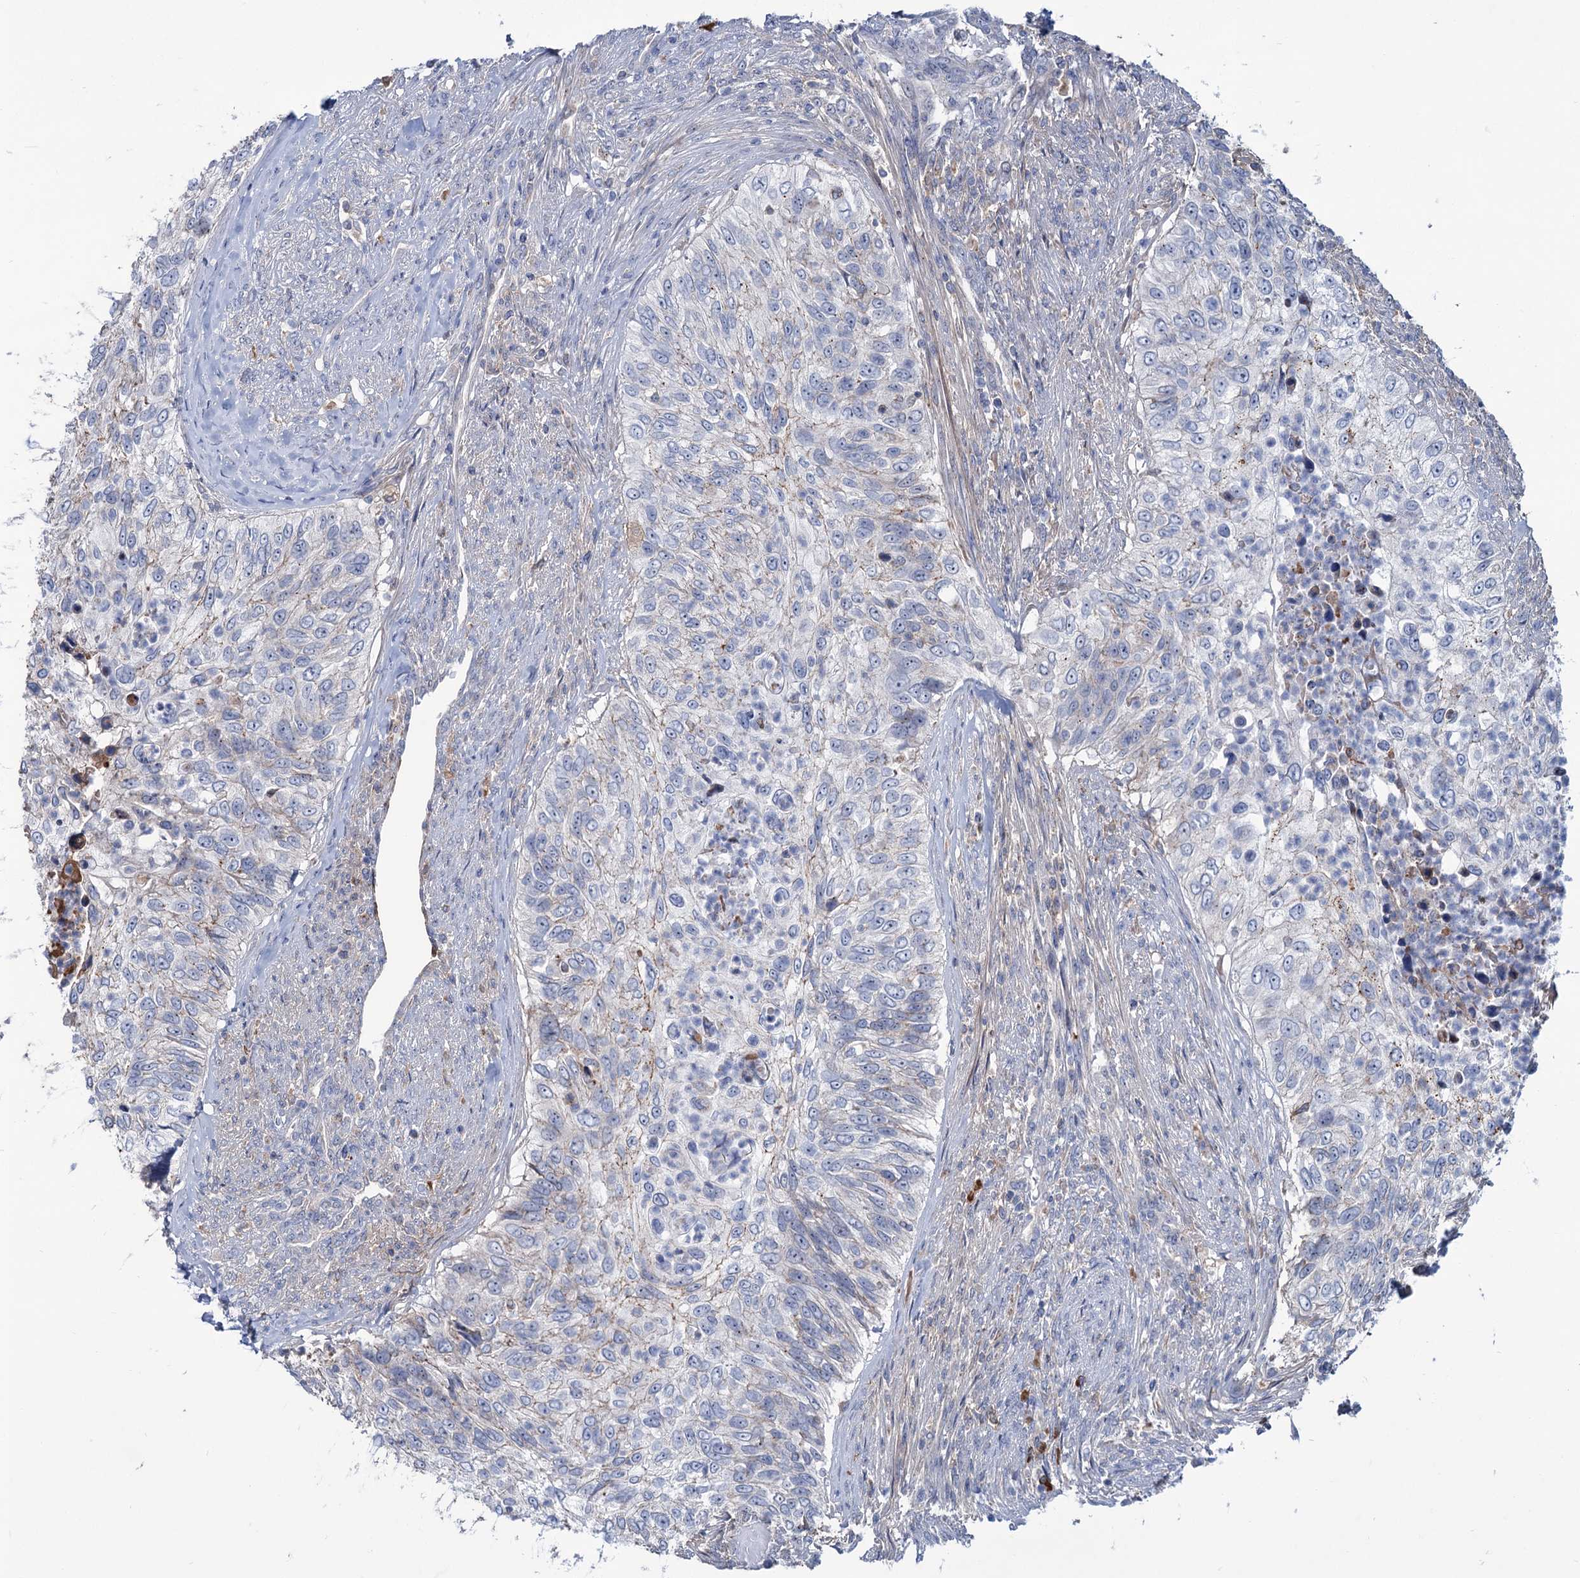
{"staining": {"intensity": "negative", "quantity": "none", "location": "none"}, "tissue": "urothelial cancer", "cell_type": "Tumor cells", "image_type": "cancer", "snomed": [{"axis": "morphology", "description": "Urothelial carcinoma, High grade"}, {"axis": "topography", "description": "Urinary bladder"}], "caption": "A histopathology image of human urothelial carcinoma (high-grade) is negative for staining in tumor cells.", "gene": "LPIN1", "patient": {"sex": "female", "age": 60}}